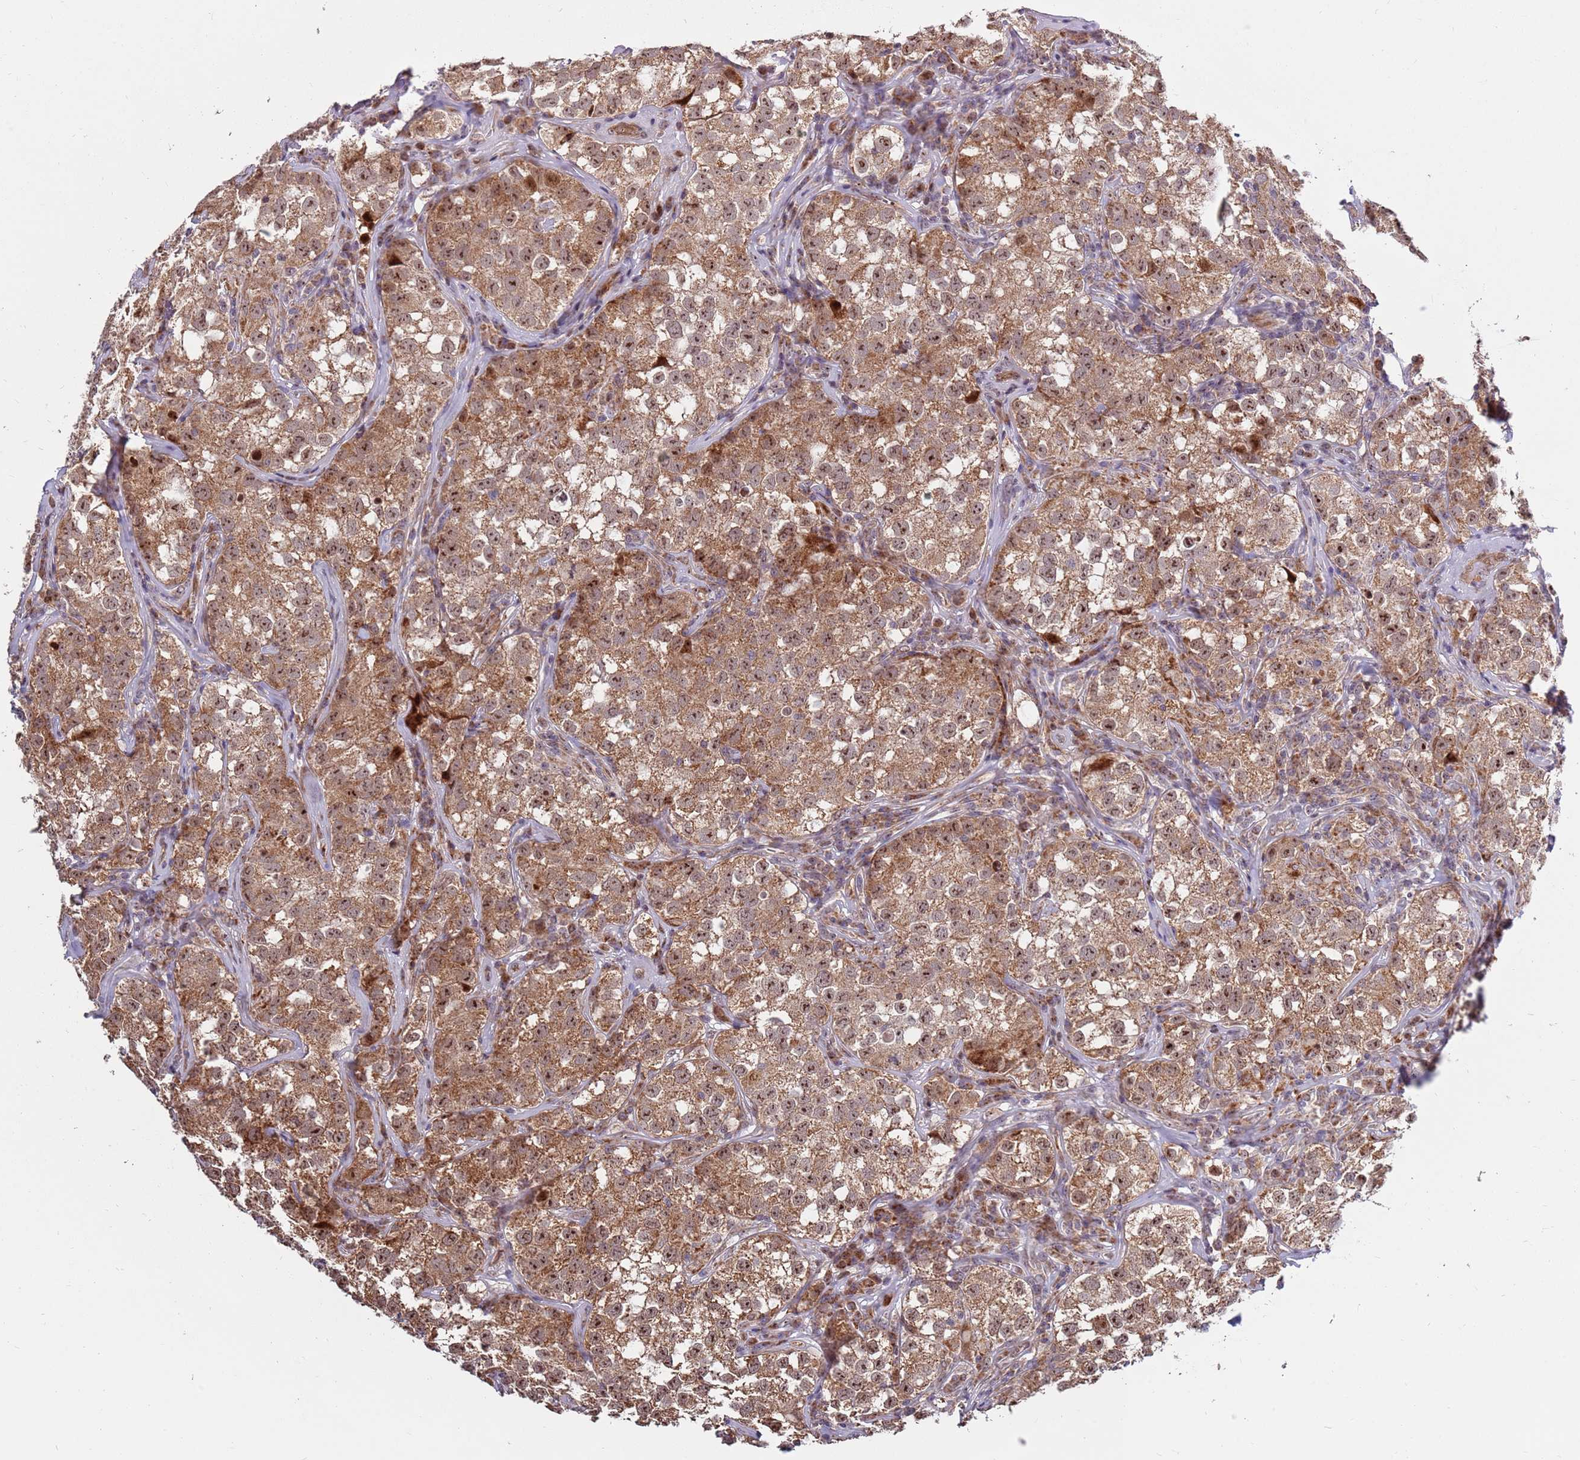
{"staining": {"intensity": "strong", "quantity": ">75%", "location": "cytoplasmic/membranous,nuclear"}, "tissue": "testis cancer", "cell_type": "Tumor cells", "image_type": "cancer", "snomed": [{"axis": "morphology", "description": "Seminoma, NOS"}, {"axis": "morphology", "description": "Carcinoma, Embryonal, NOS"}, {"axis": "topography", "description": "Testis"}], "caption": "The micrograph displays staining of testis seminoma, revealing strong cytoplasmic/membranous and nuclear protein expression (brown color) within tumor cells.", "gene": "KIF25", "patient": {"sex": "male", "age": 43}}